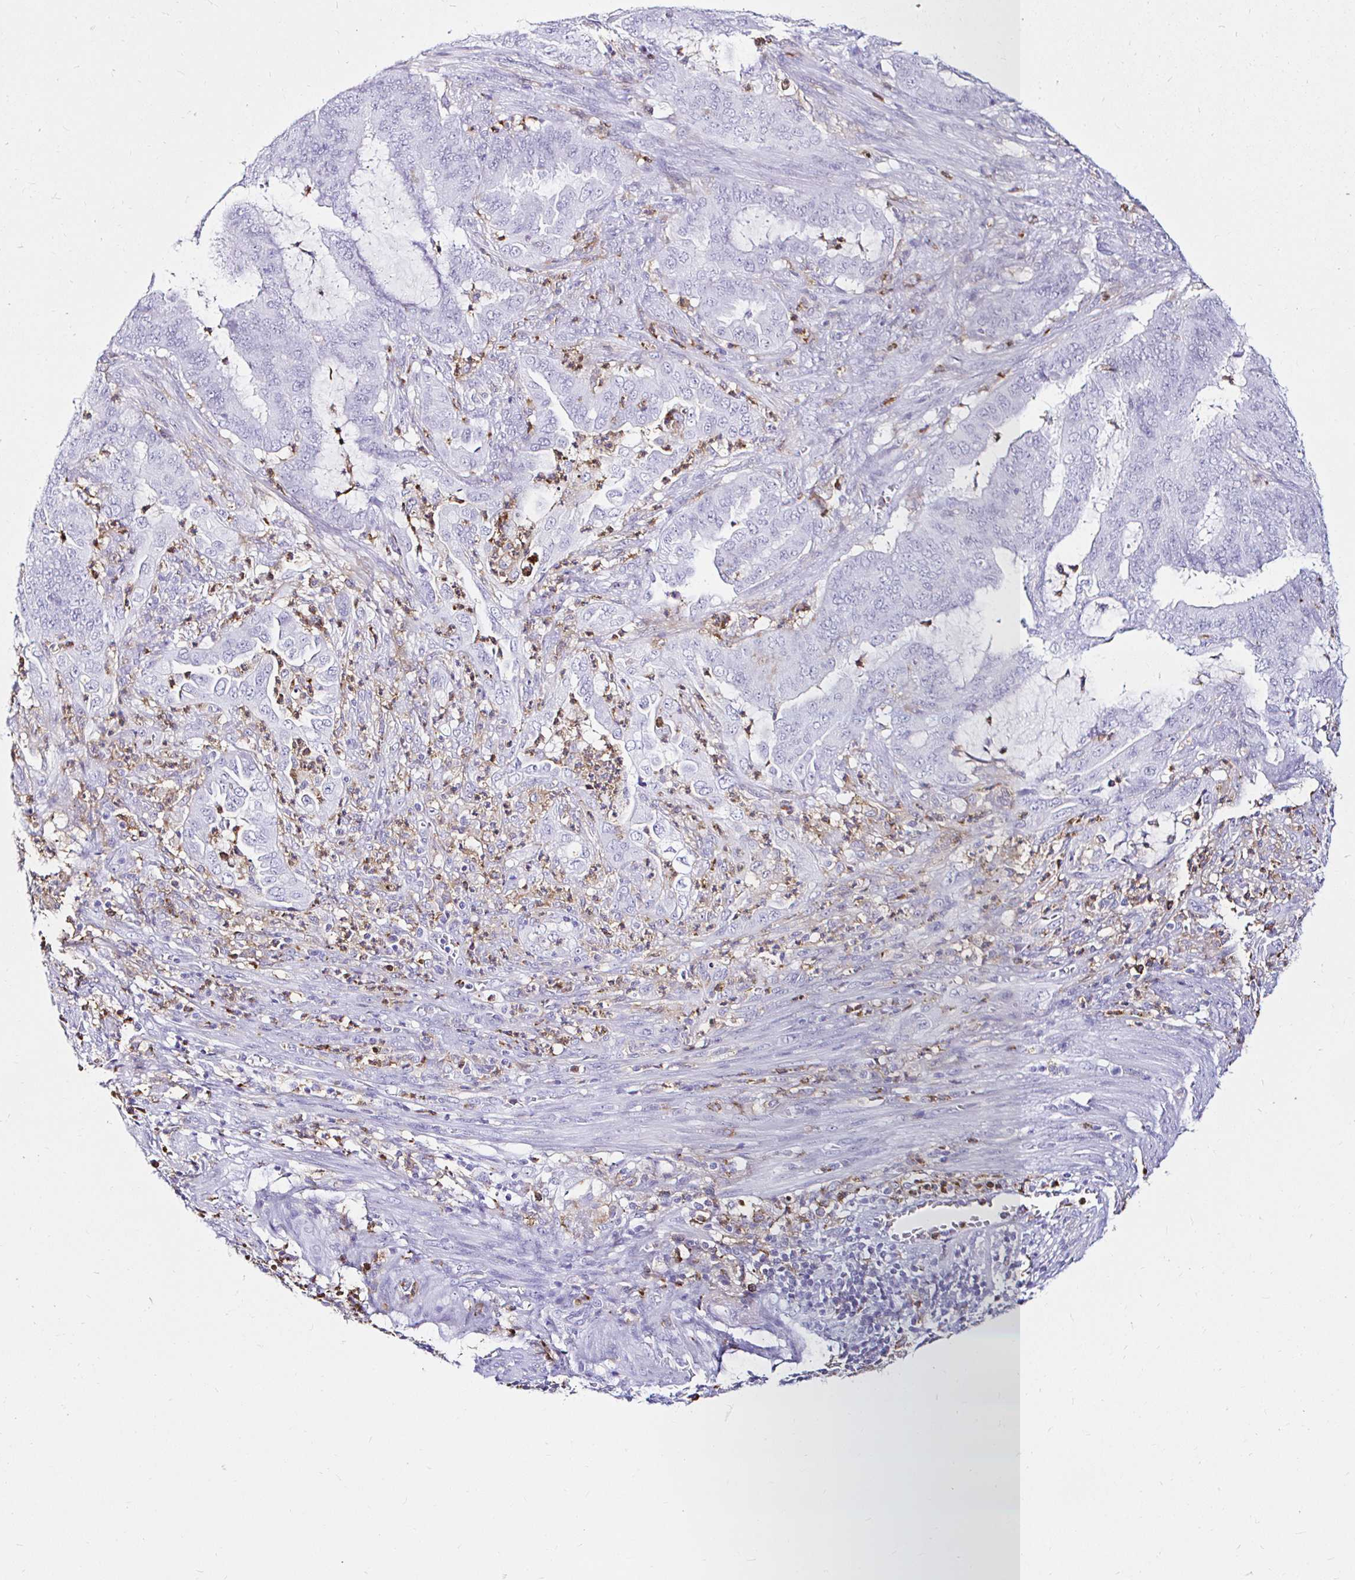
{"staining": {"intensity": "negative", "quantity": "none", "location": "none"}, "tissue": "endometrial cancer", "cell_type": "Tumor cells", "image_type": "cancer", "snomed": [{"axis": "morphology", "description": "Adenocarcinoma, NOS"}, {"axis": "topography", "description": "Endometrium"}], "caption": "There is no significant staining in tumor cells of endometrial adenocarcinoma. (DAB (3,3'-diaminobenzidine) IHC visualized using brightfield microscopy, high magnification).", "gene": "CYBB", "patient": {"sex": "female", "age": 51}}